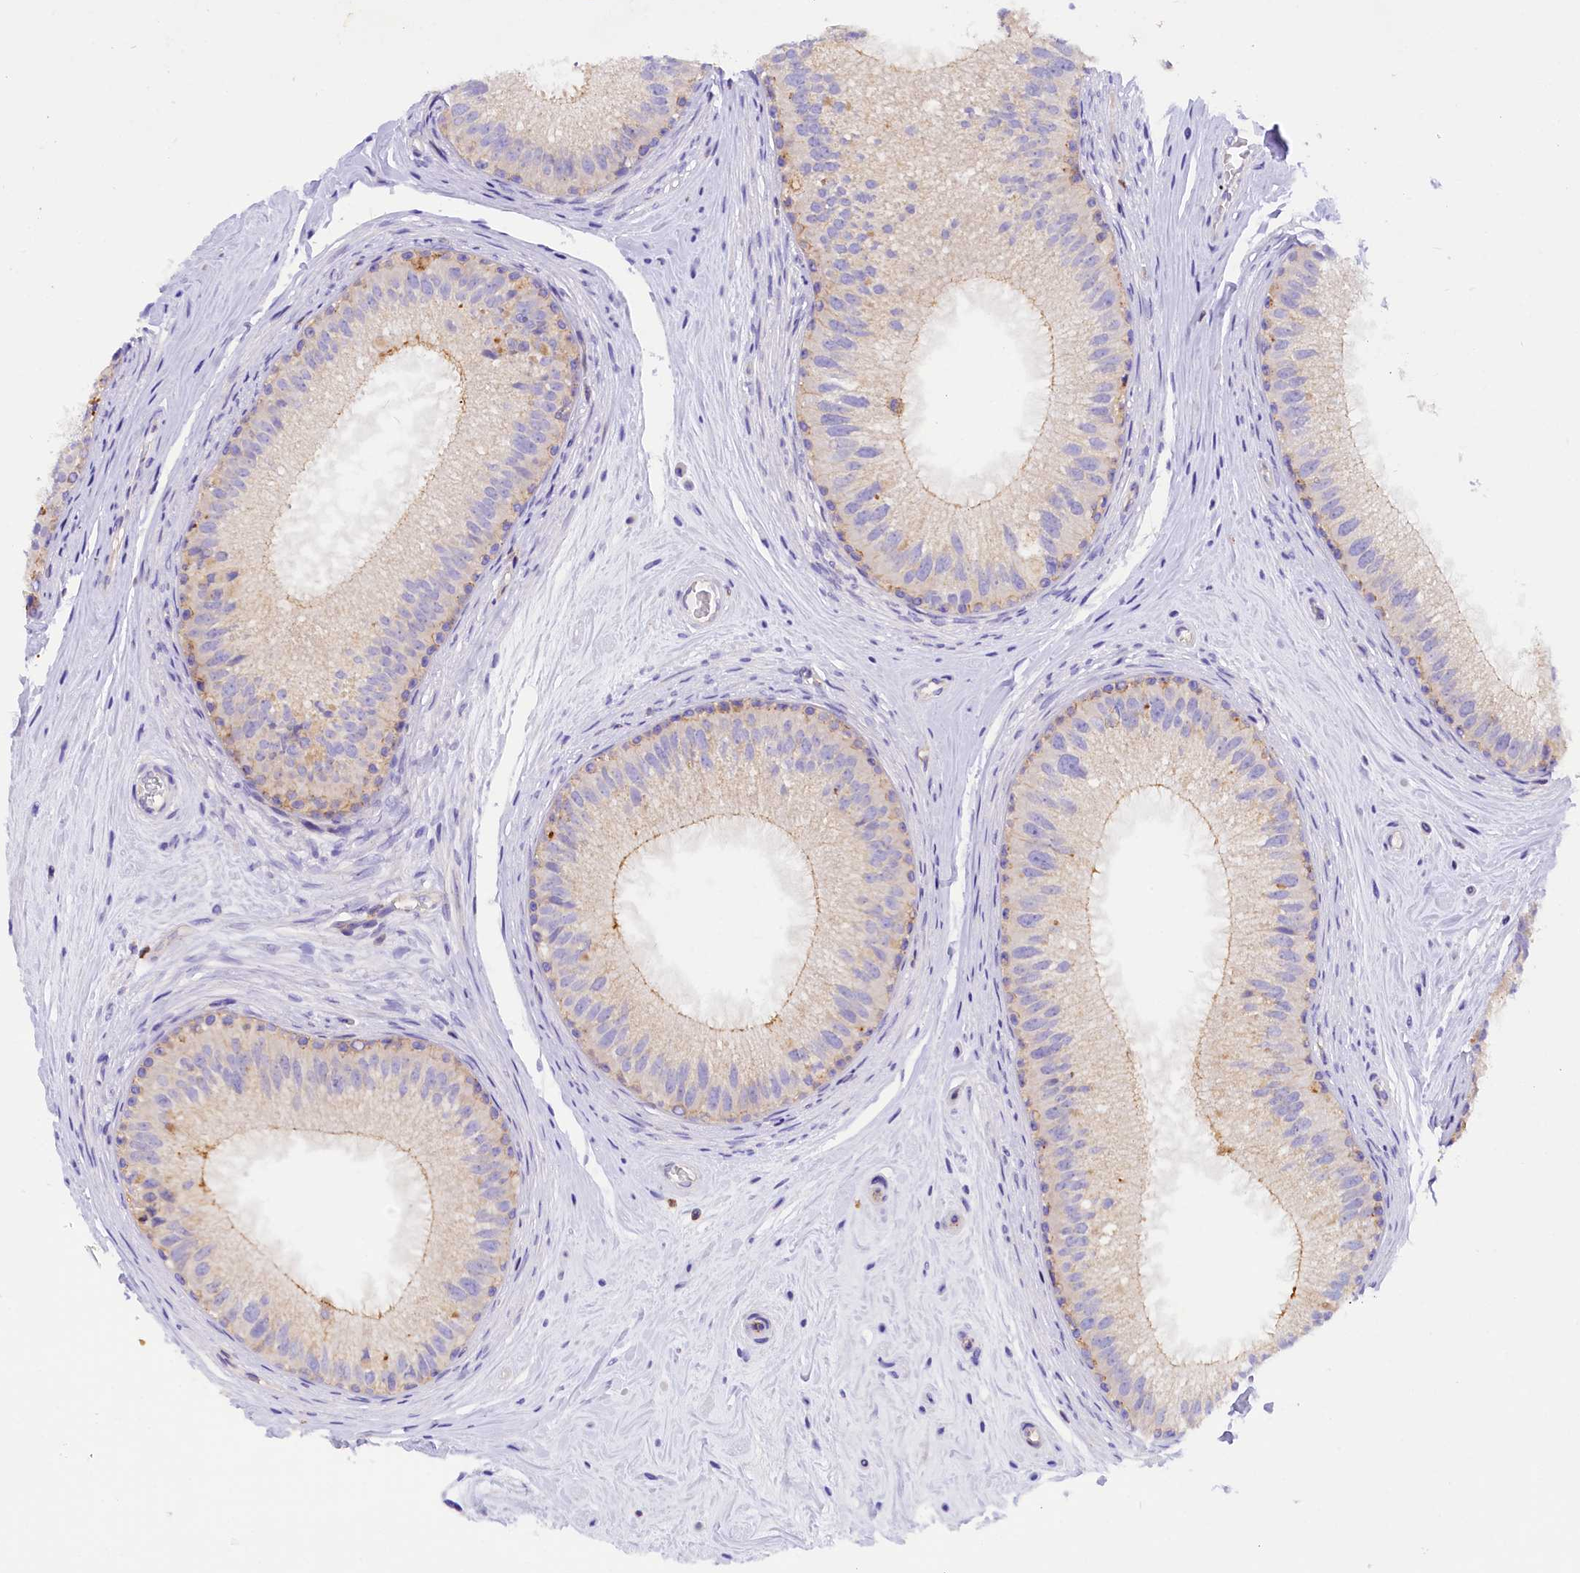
{"staining": {"intensity": "moderate", "quantity": "<25%", "location": "cytoplasmic/membranous"}, "tissue": "epididymis", "cell_type": "Glandular cells", "image_type": "normal", "snomed": [{"axis": "morphology", "description": "Normal tissue, NOS"}, {"axis": "topography", "description": "Epididymis"}], "caption": "High-magnification brightfield microscopy of normal epididymis stained with DAB (brown) and counterstained with hematoxylin (blue). glandular cells exhibit moderate cytoplasmic/membranous staining is present in about<25% of cells.", "gene": "FAM193A", "patient": {"sex": "male", "age": 33}}